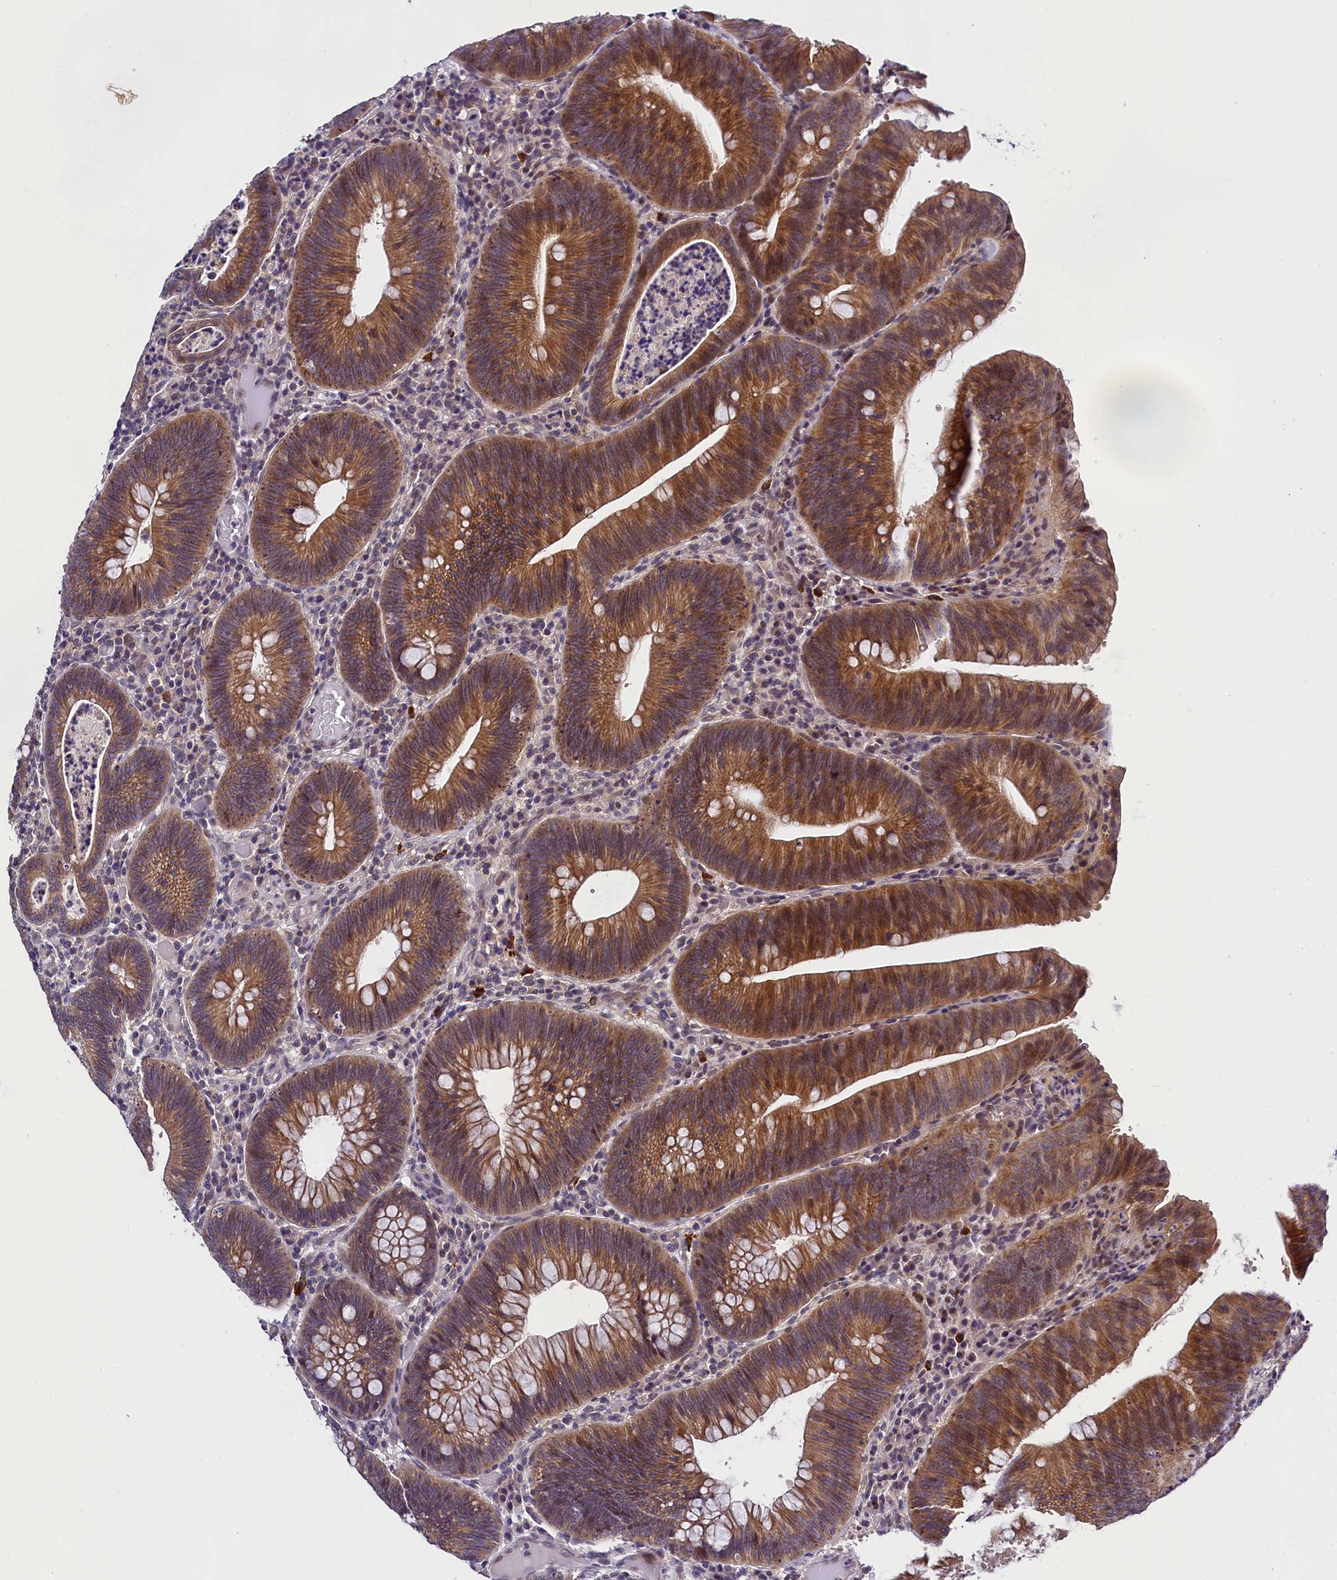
{"staining": {"intensity": "moderate", "quantity": ">75%", "location": "cytoplasmic/membranous"}, "tissue": "colorectal cancer", "cell_type": "Tumor cells", "image_type": "cancer", "snomed": [{"axis": "morphology", "description": "Adenocarcinoma, NOS"}, {"axis": "topography", "description": "Rectum"}], "caption": "Immunohistochemical staining of human colorectal adenocarcinoma reveals medium levels of moderate cytoplasmic/membranous staining in approximately >75% of tumor cells.", "gene": "ENKD1", "patient": {"sex": "female", "age": 75}}